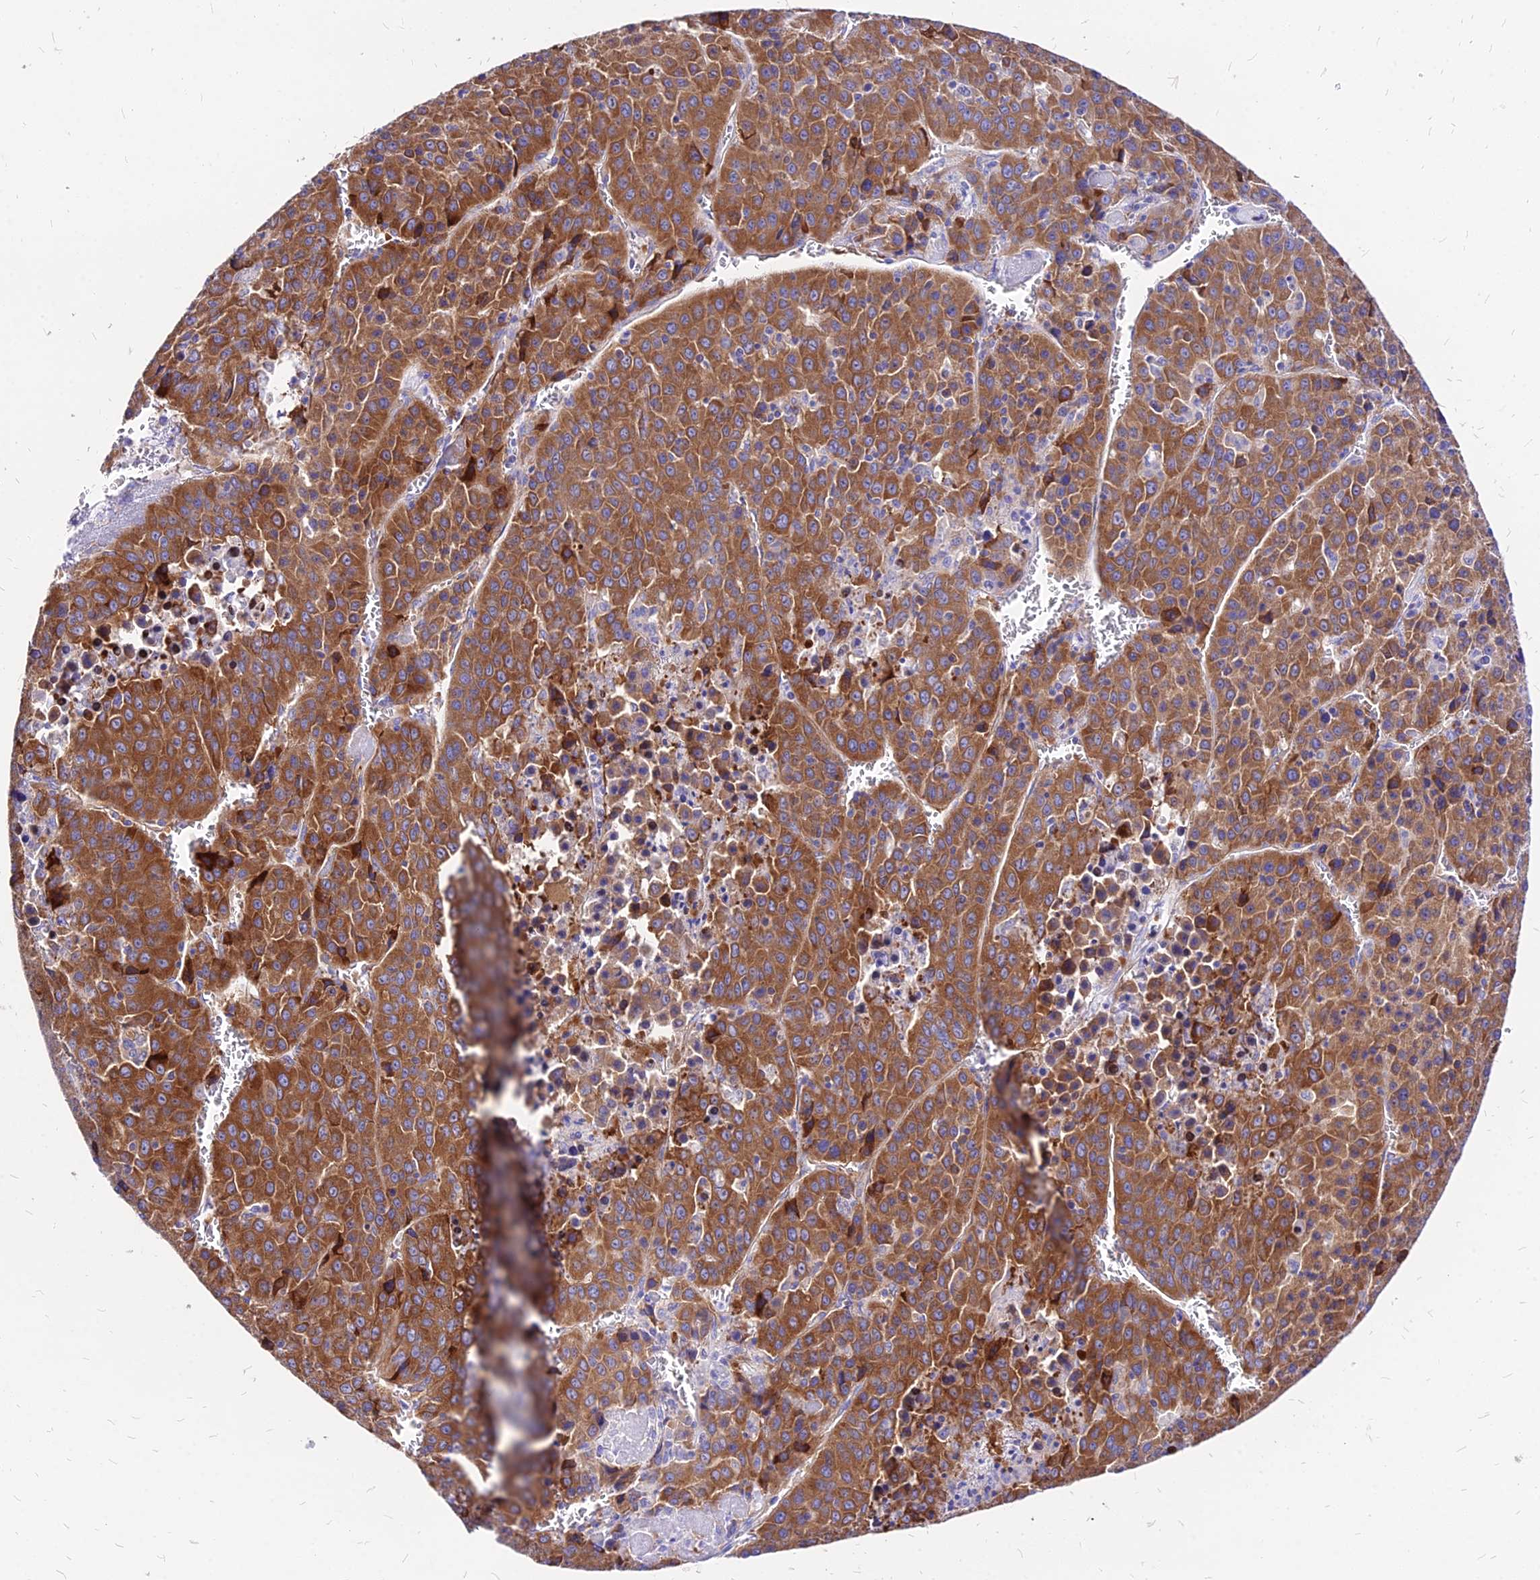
{"staining": {"intensity": "strong", "quantity": ">75%", "location": "cytoplasmic/membranous"}, "tissue": "liver cancer", "cell_type": "Tumor cells", "image_type": "cancer", "snomed": [{"axis": "morphology", "description": "Carcinoma, Hepatocellular, NOS"}, {"axis": "topography", "description": "Liver"}], "caption": "The histopathology image displays staining of hepatocellular carcinoma (liver), revealing strong cytoplasmic/membranous protein positivity (brown color) within tumor cells.", "gene": "RPL19", "patient": {"sex": "female", "age": 53}}